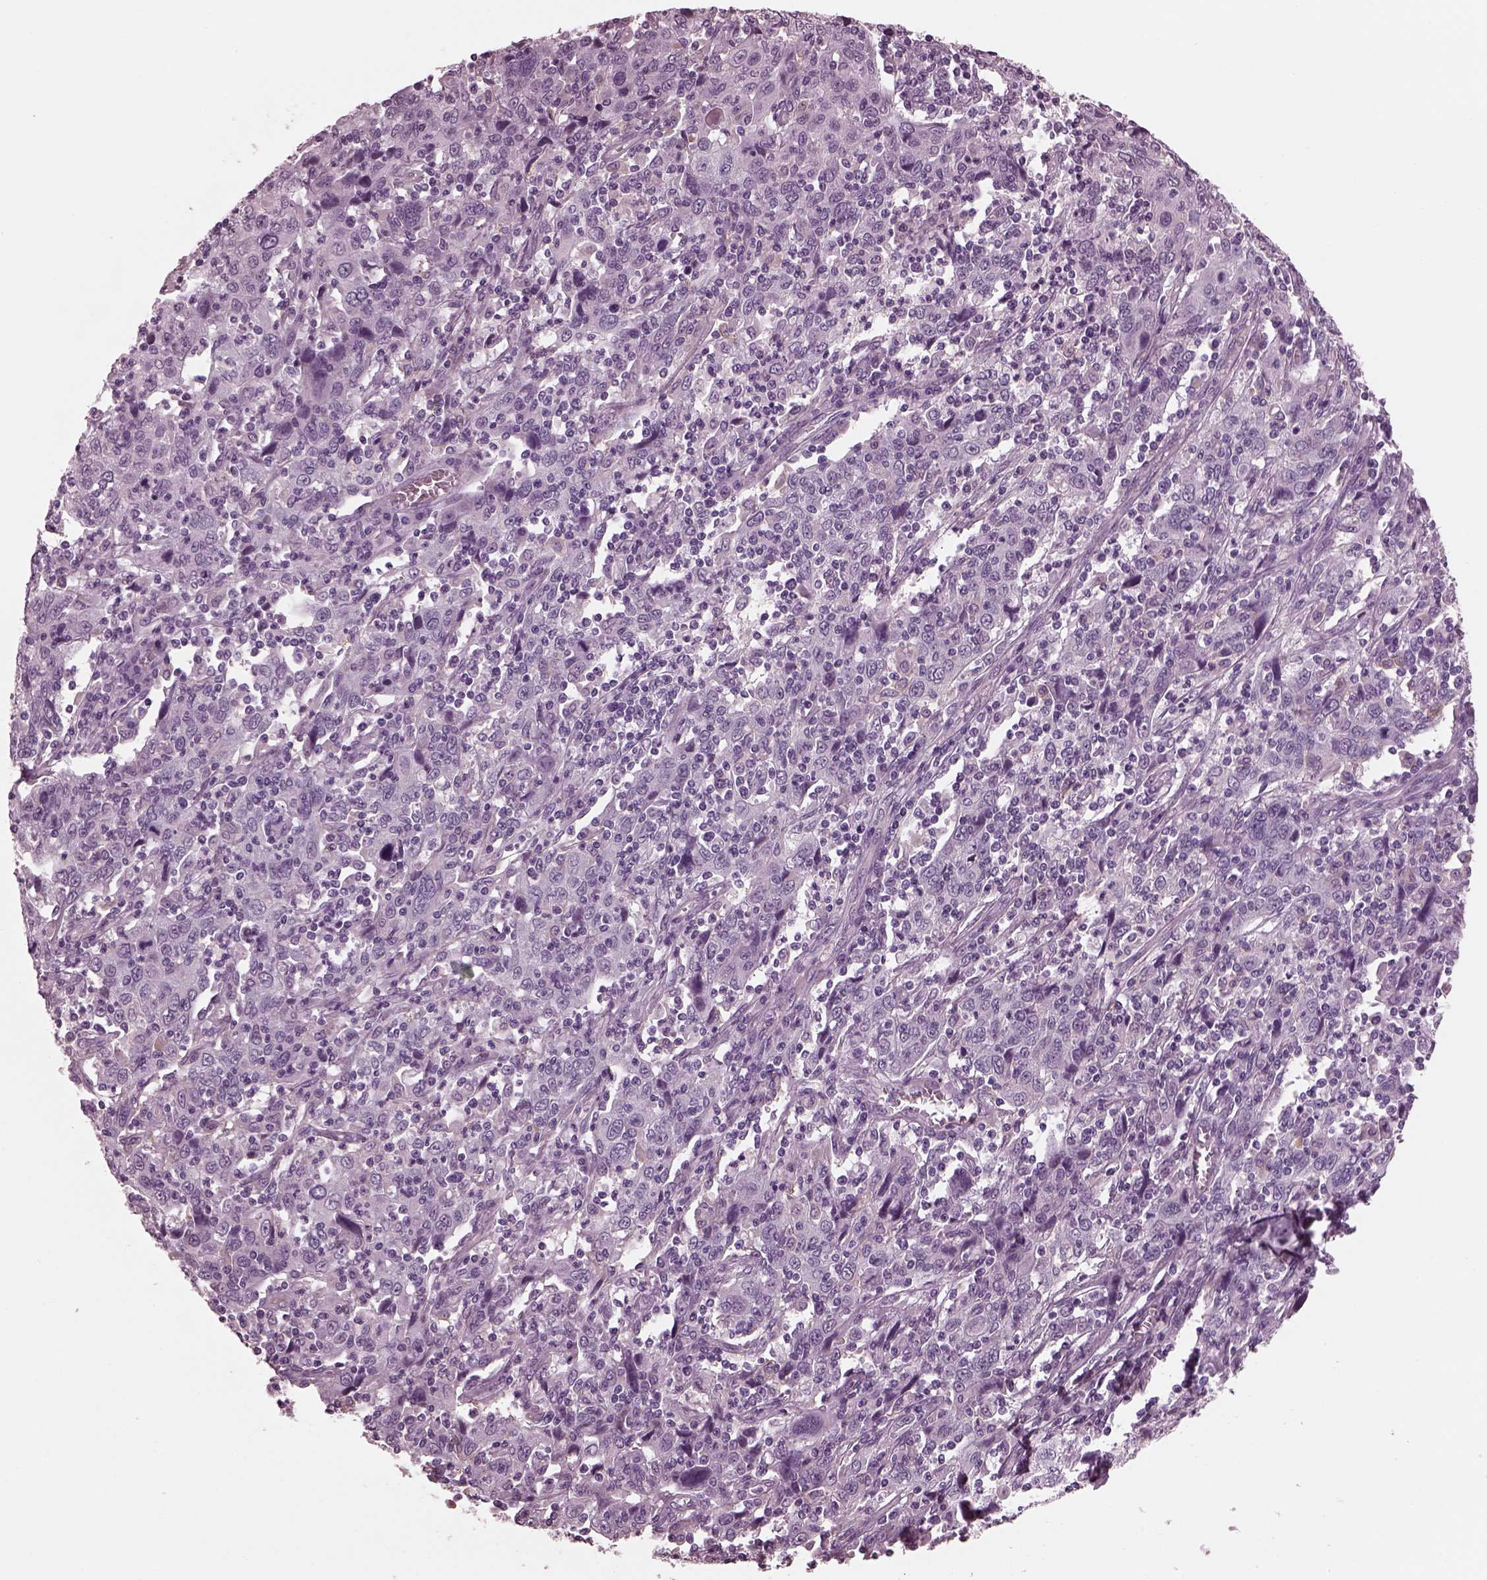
{"staining": {"intensity": "negative", "quantity": "none", "location": "none"}, "tissue": "cervical cancer", "cell_type": "Tumor cells", "image_type": "cancer", "snomed": [{"axis": "morphology", "description": "Squamous cell carcinoma, NOS"}, {"axis": "topography", "description": "Cervix"}], "caption": "Tumor cells are negative for protein expression in human squamous cell carcinoma (cervical).", "gene": "CGA", "patient": {"sex": "female", "age": 46}}